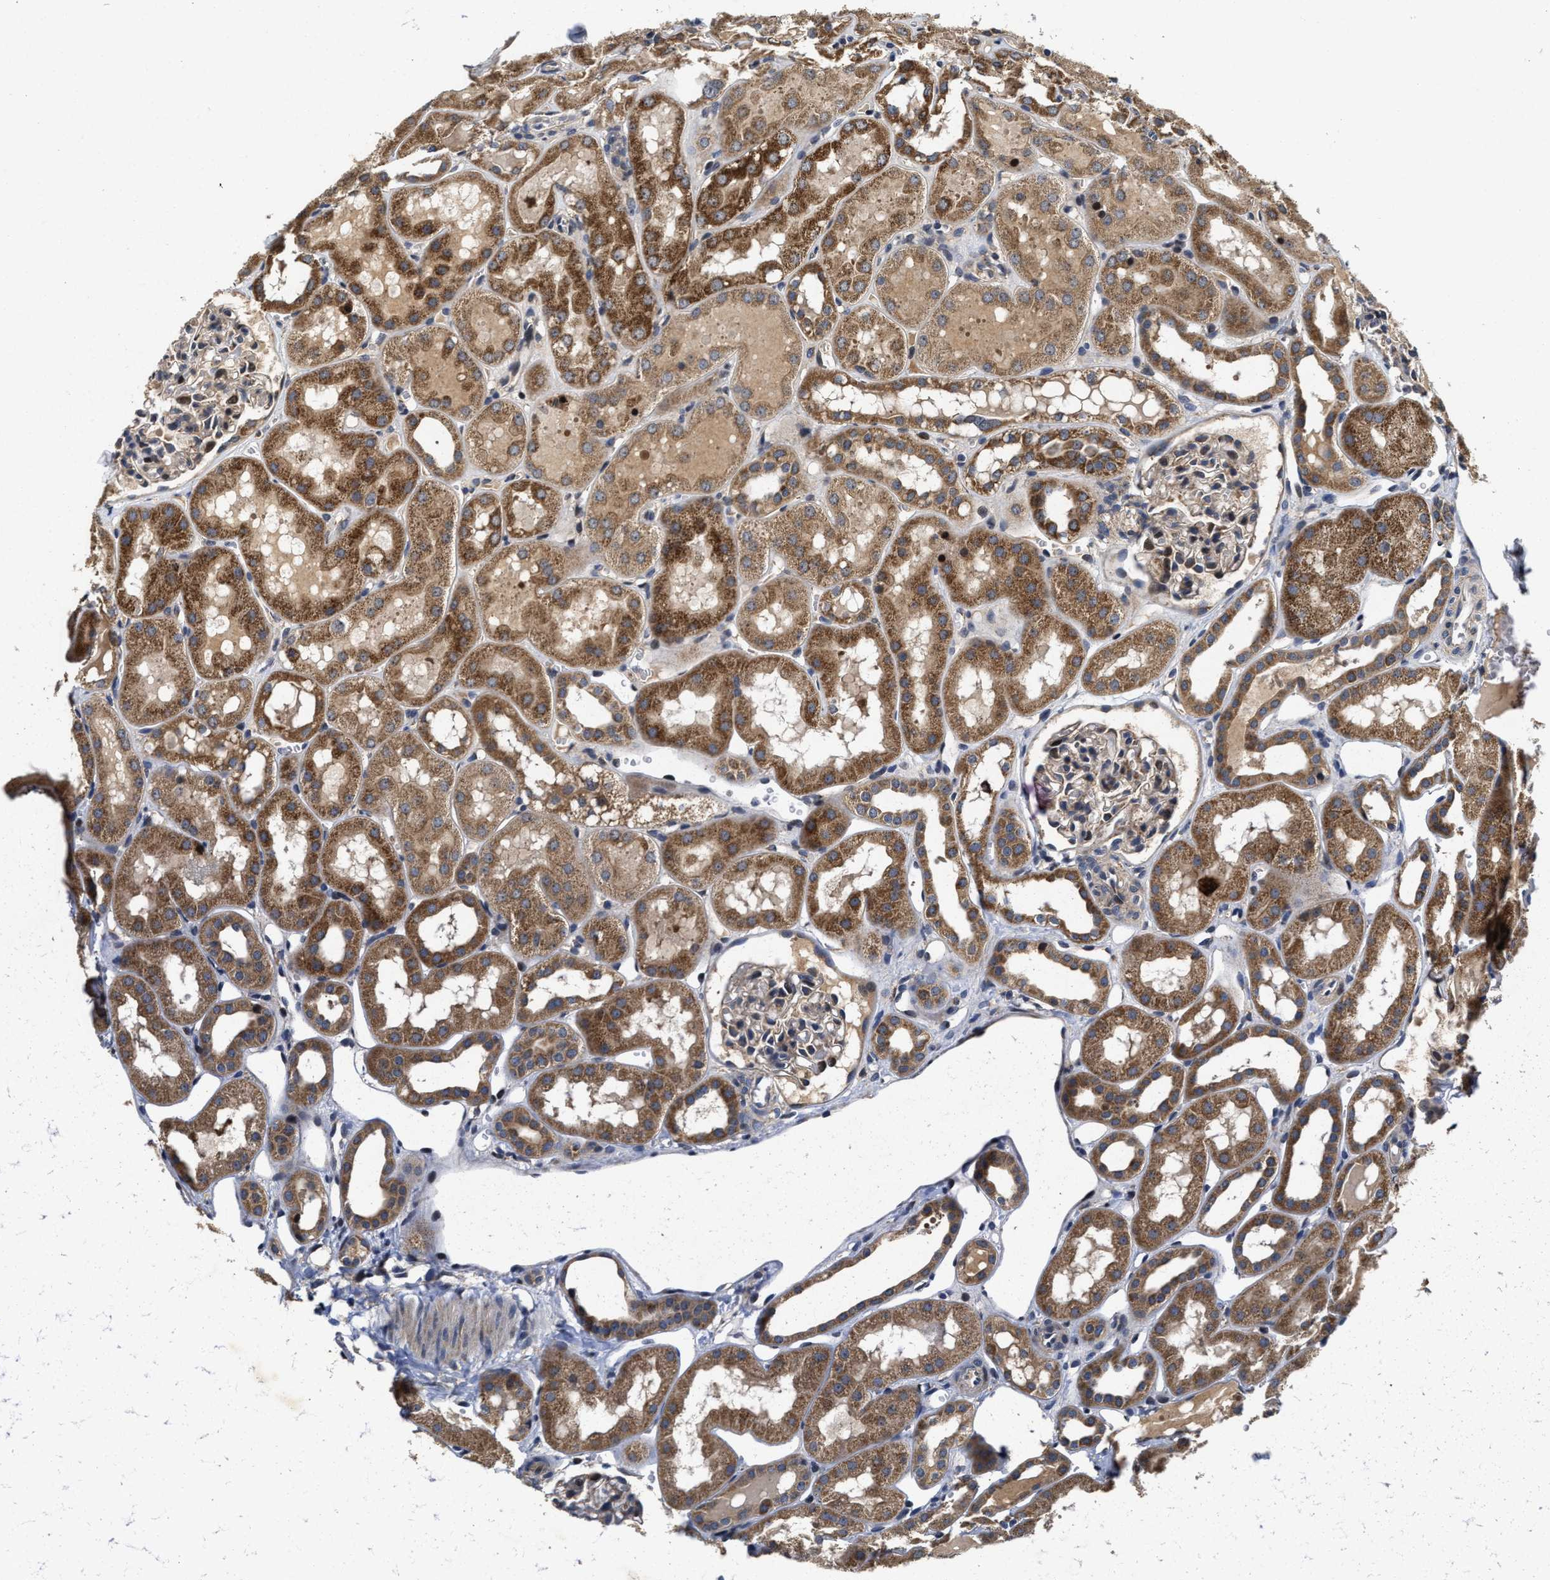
{"staining": {"intensity": "weak", "quantity": ">75%", "location": "cytoplasmic/membranous"}, "tissue": "kidney", "cell_type": "Cells in glomeruli", "image_type": "normal", "snomed": [{"axis": "morphology", "description": "Normal tissue, NOS"}, {"axis": "topography", "description": "Kidney"}, {"axis": "topography", "description": "Urinary bladder"}], "caption": "Protein staining displays weak cytoplasmic/membranous expression in about >75% of cells in glomeruli in benign kidney.", "gene": "SCYL2", "patient": {"sex": "male", "age": 16}}